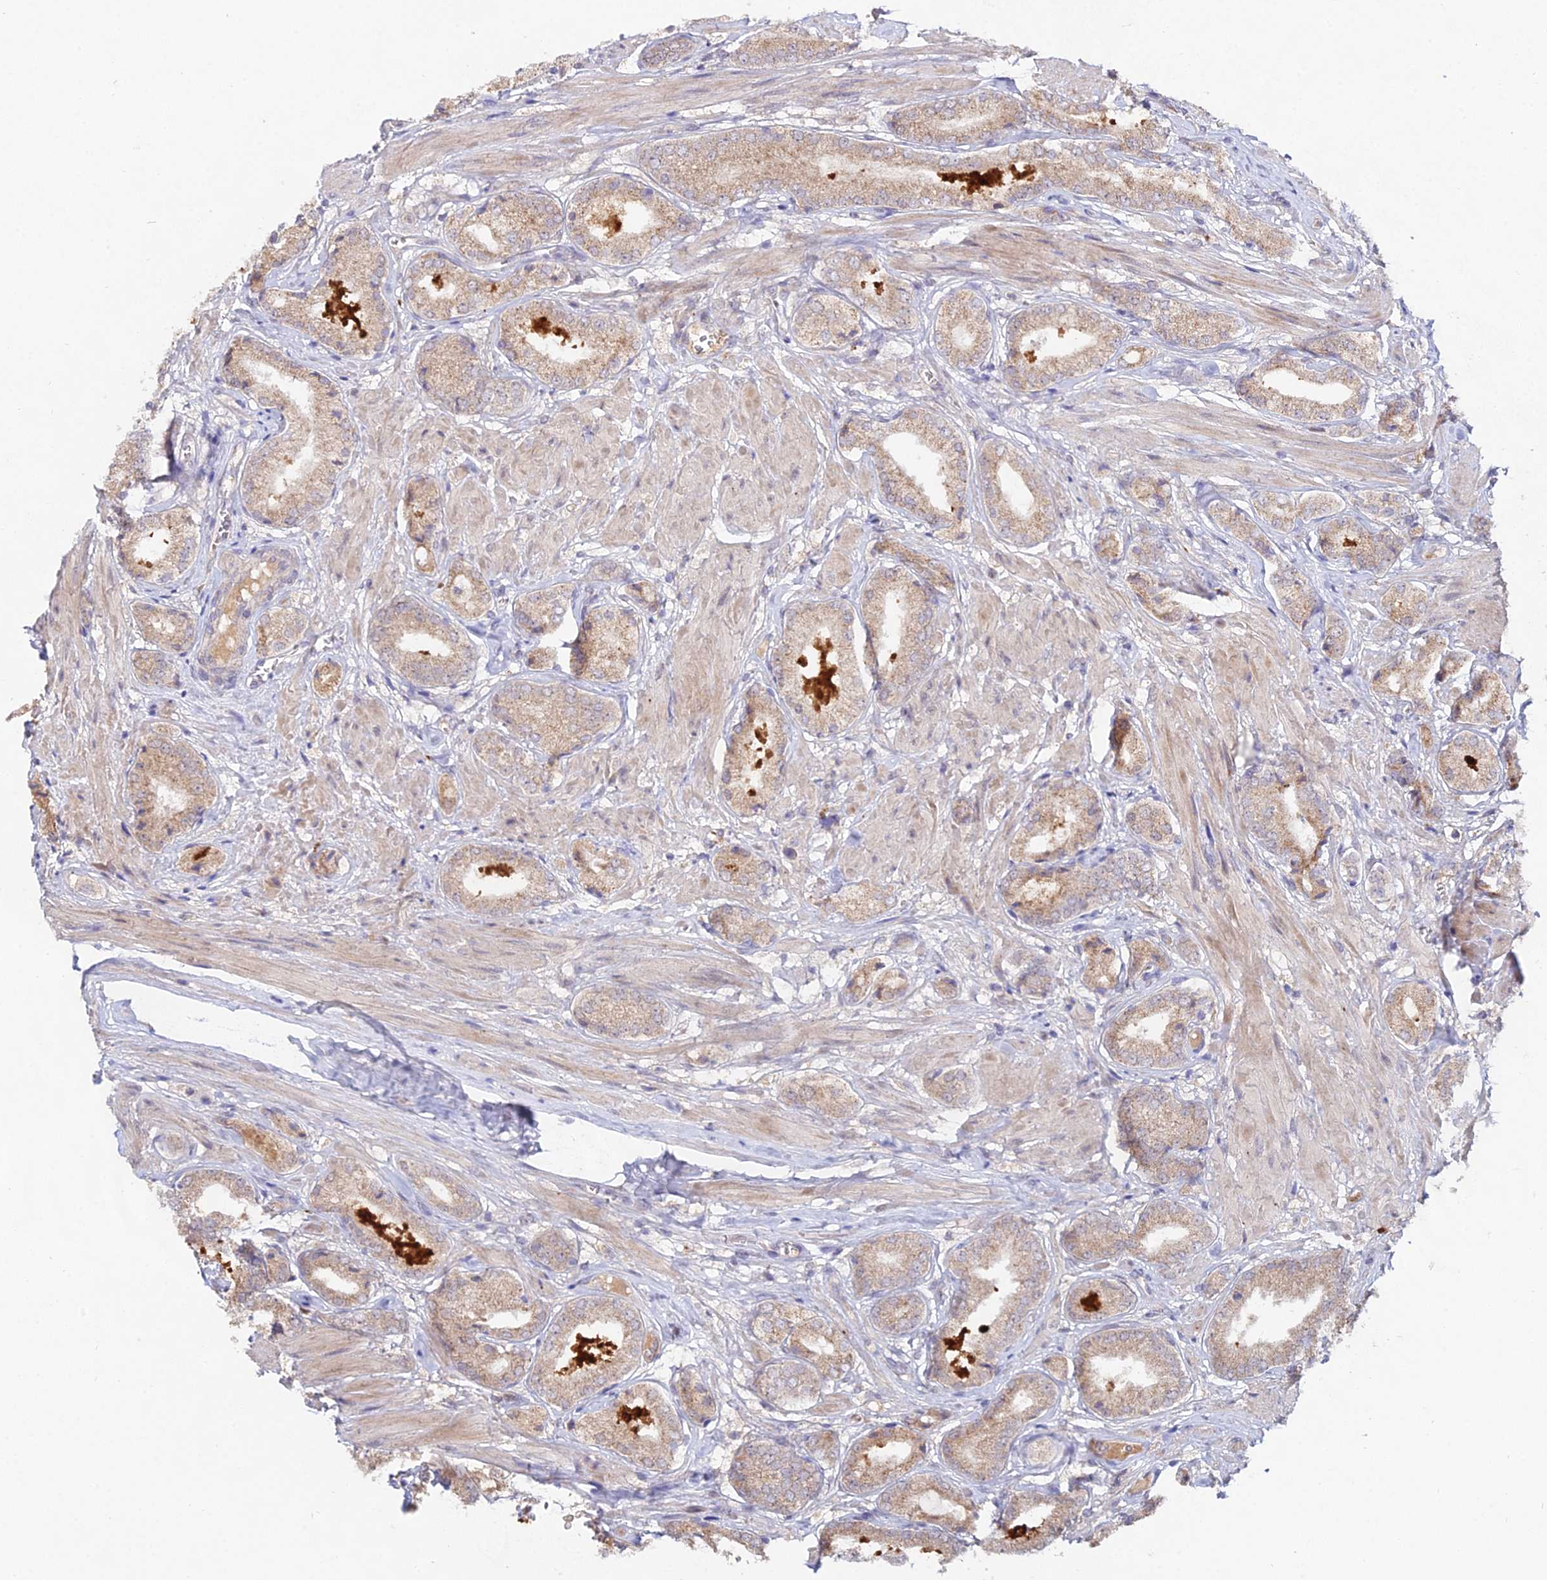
{"staining": {"intensity": "weak", "quantity": ">75%", "location": "cytoplasmic/membranous"}, "tissue": "prostate cancer", "cell_type": "Tumor cells", "image_type": "cancer", "snomed": [{"axis": "morphology", "description": "Adenocarcinoma, High grade"}, {"axis": "topography", "description": "Prostate and seminal vesicle, NOS"}], "caption": "A brown stain highlights weak cytoplasmic/membranous staining of a protein in human prostate adenocarcinoma (high-grade) tumor cells.", "gene": "WDR43", "patient": {"sex": "male", "age": 64}}